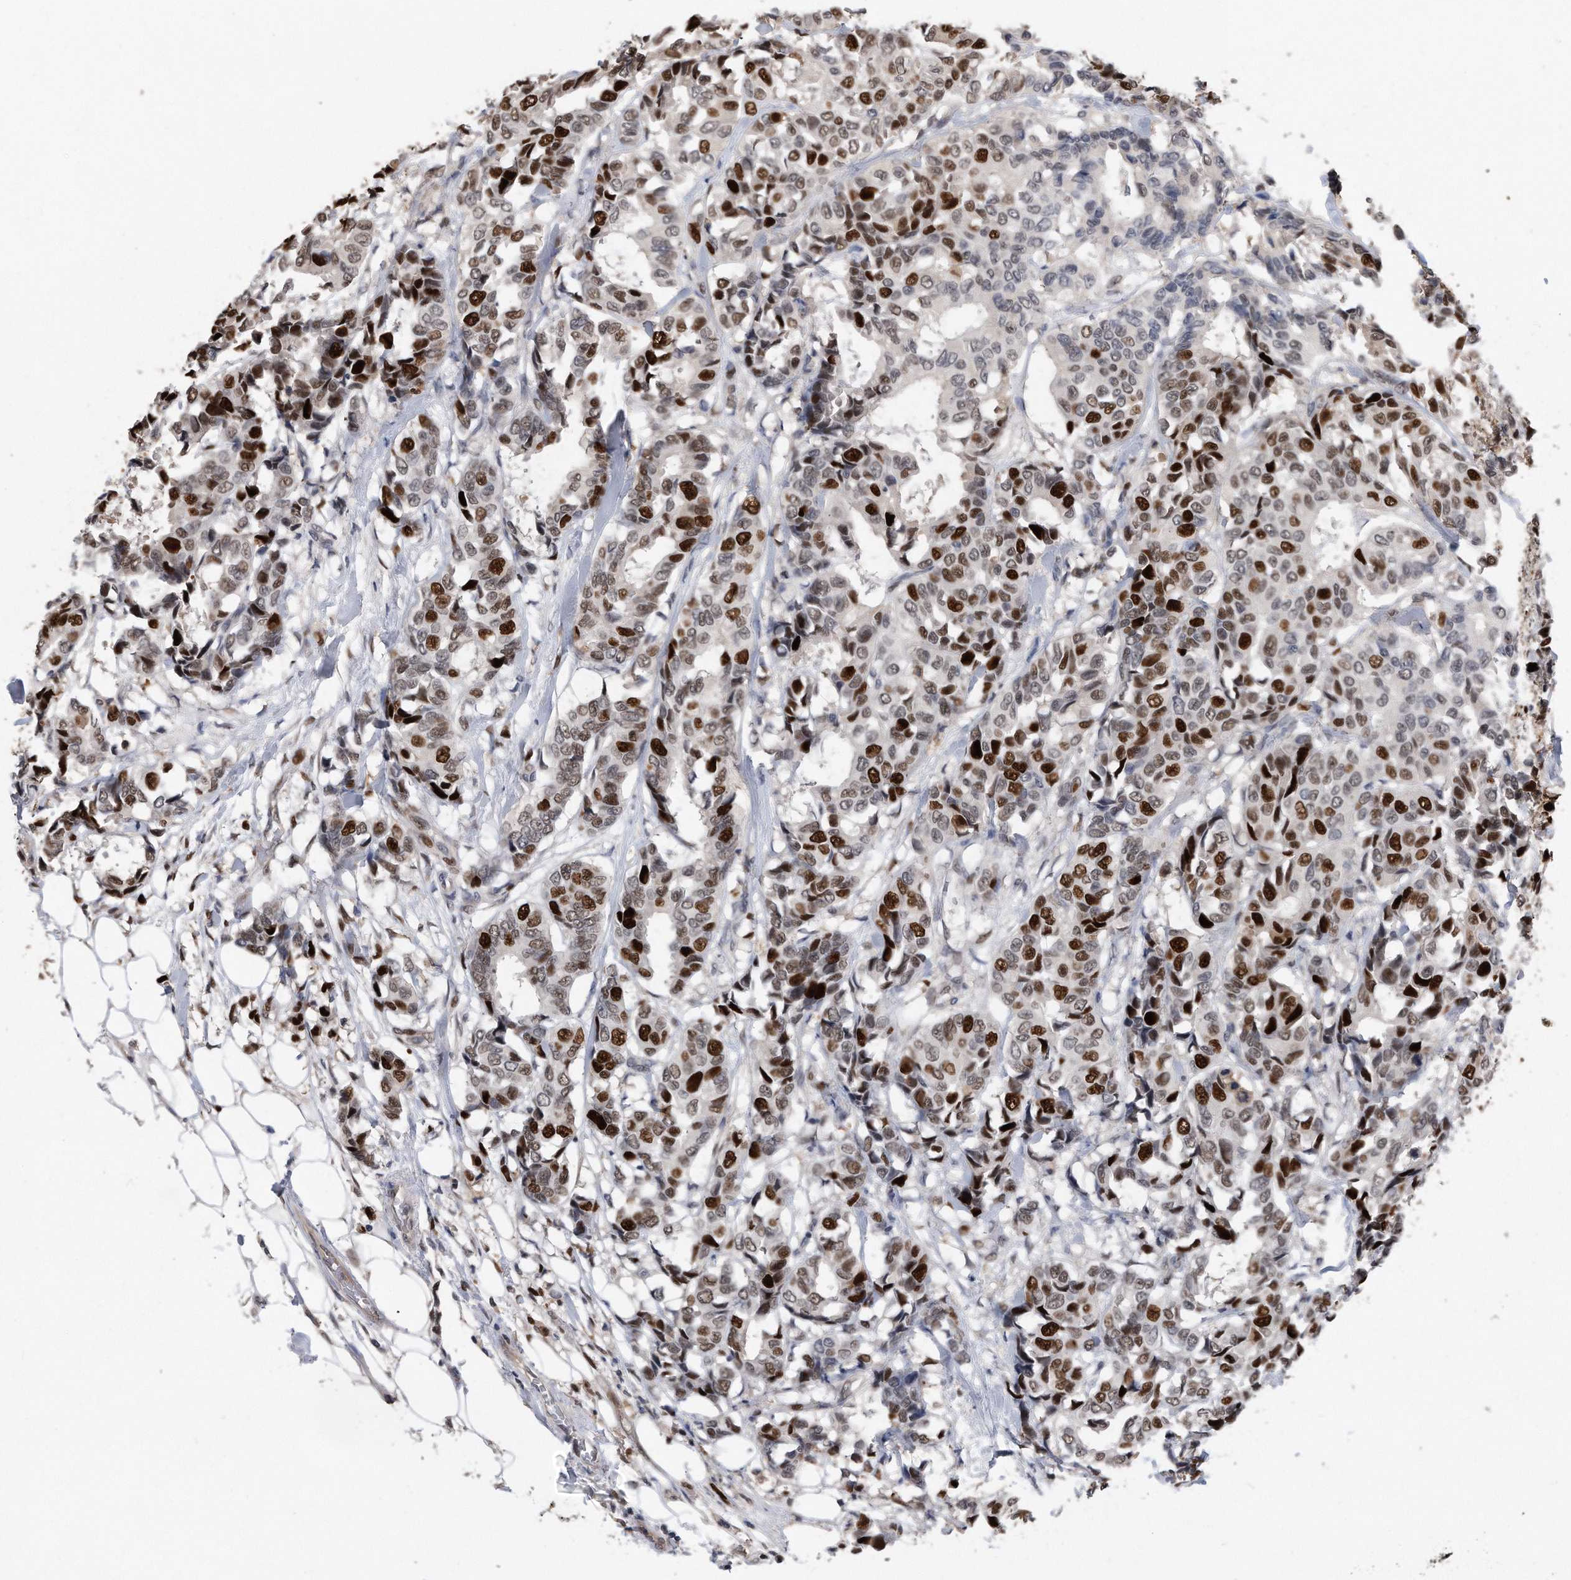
{"staining": {"intensity": "strong", "quantity": "25%-75%", "location": "nuclear"}, "tissue": "breast cancer", "cell_type": "Tumor cells", "image_type": "cancer", "snomed": [{"axis": "morphology", "description": "Duct carcinoma"}, {"axis": "topography", "description": "Breast"}], "caption": "An IHC histopathology image of tumor tissue is shown. Protein staining in brown highlights strong nuclear positivity in infiltrating ductal carcinoma (breast) within tumor cells. (IHC, brightfield microscopy, high magnification).", "gene": "PCNA", "patient": {"sex": "female", "age": 87}}